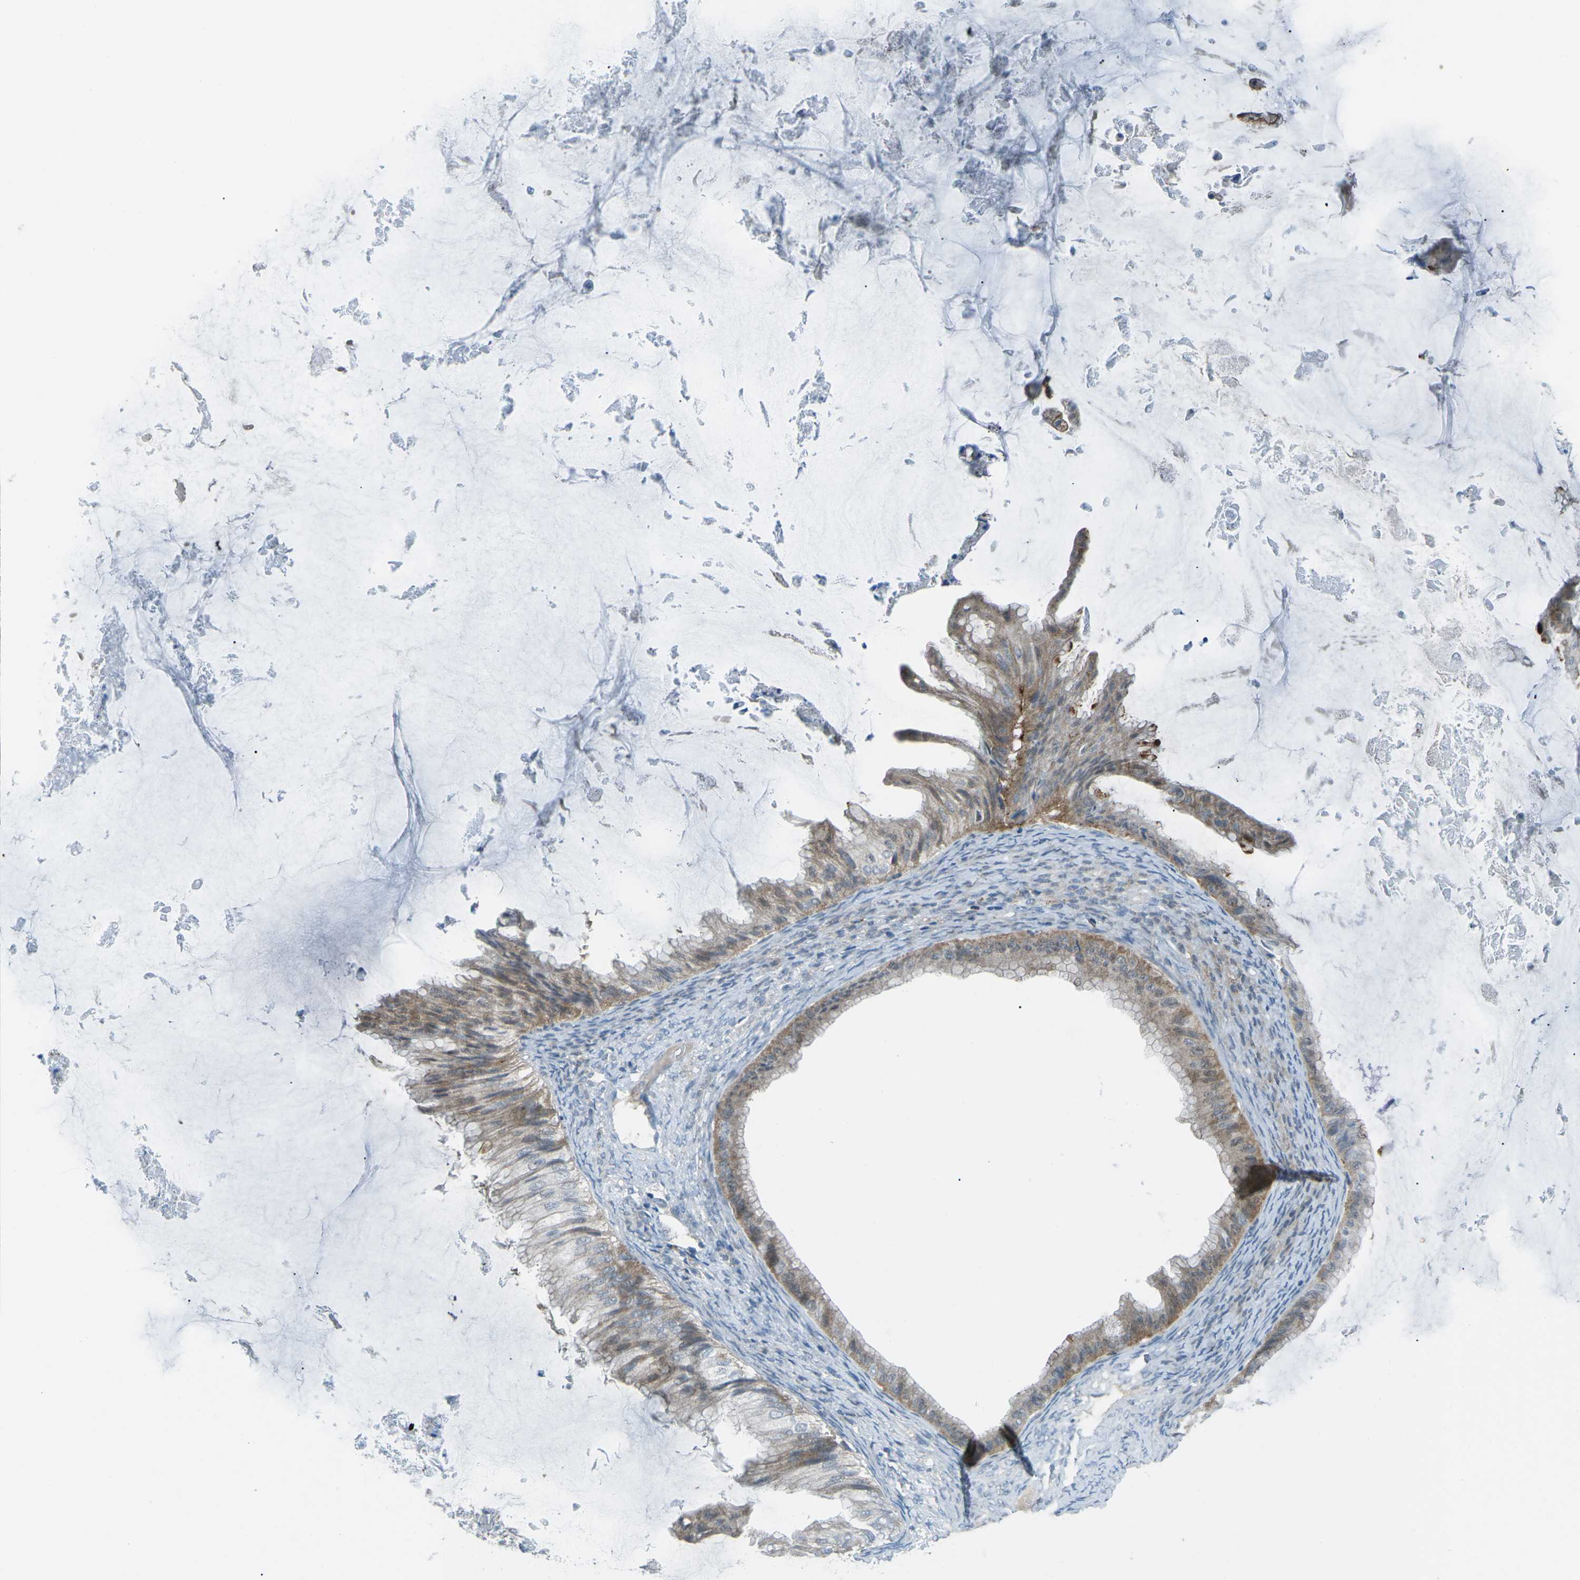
{"staining": {"intensity": "weak", "quantity": "25%-75%", "location": "cytoplasmic/membranous"}, "tissue": "ovarian cancer", "cell_type": "Tumor cells", "image_type": "cancer", "snomed": [{"axis": "morphology", "description": "Cystadenocarcinoma, mucinous, NOS"}, {"axis": "topography", "description": "Ovary"}], "caption": "Ovarian cancer stained with a protein marker displays weak staining in tumor cells.", "gene": "PRKCA", "patient": {"sex": "female", "age": 61}}